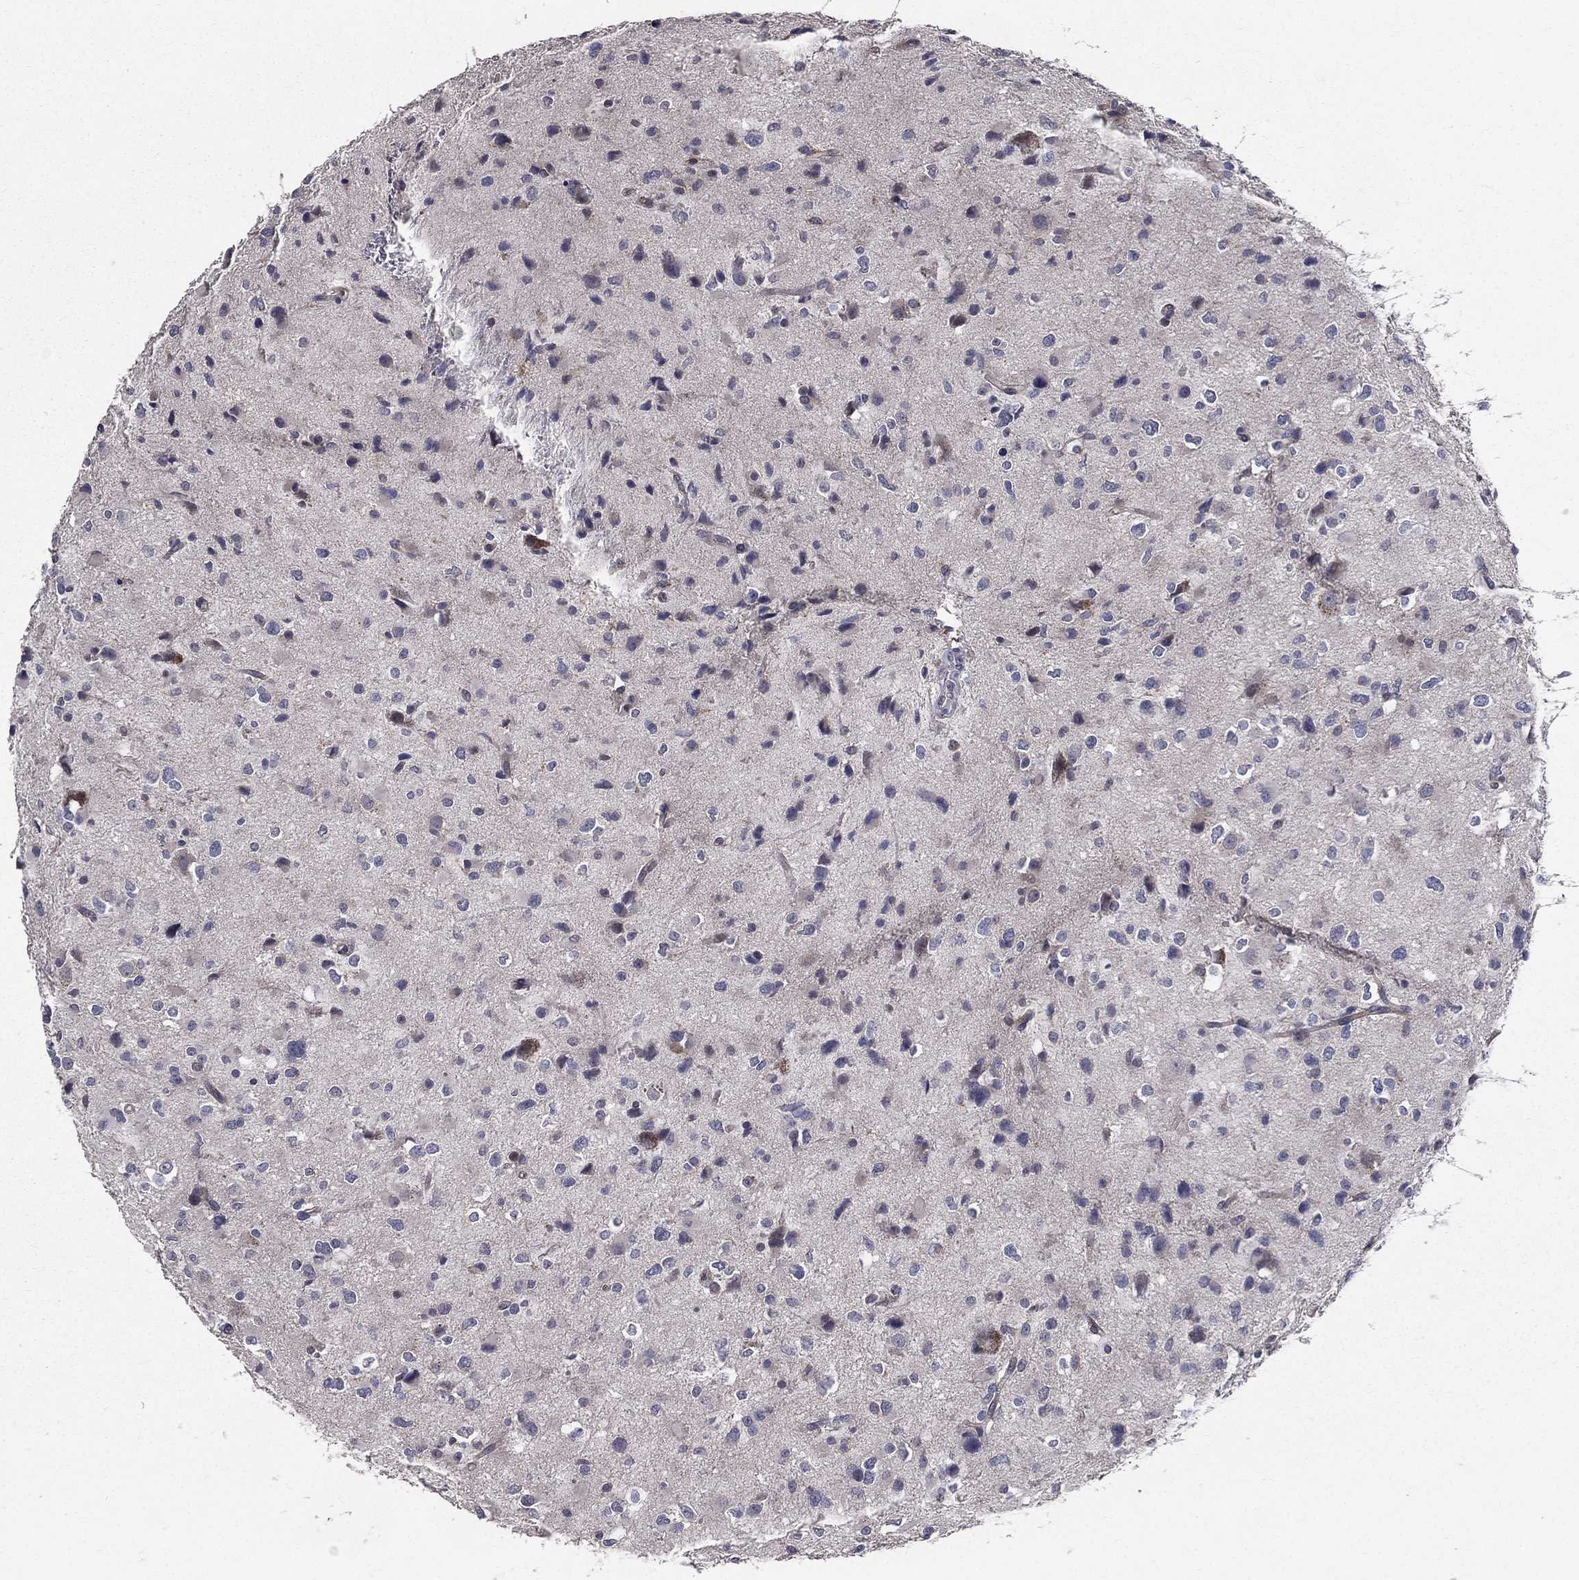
{"staining": {"intensity": "negative", "quantity": "none", "location": "none"}, "tissue": "glioma", "cell_type": "Tumor cells", "image_type": "cancer", "snomed": [{"axis": "morphology", "description": "Glioma, malignant, Low grade"}, {"axis": "topography", "description": "Brain"}], "caption": "Immunohistochemistry (IHC) of malignant glioma (low-grade) demonstrates no staining in tumor cells. The staining is performed using DAB (3,3'-diaminobenzidine) brown chromogen with nuclei counter-stained in using hematoxylin.", "gene": "SERPINB2", "patient": {"sex": "female", "age": 32}}